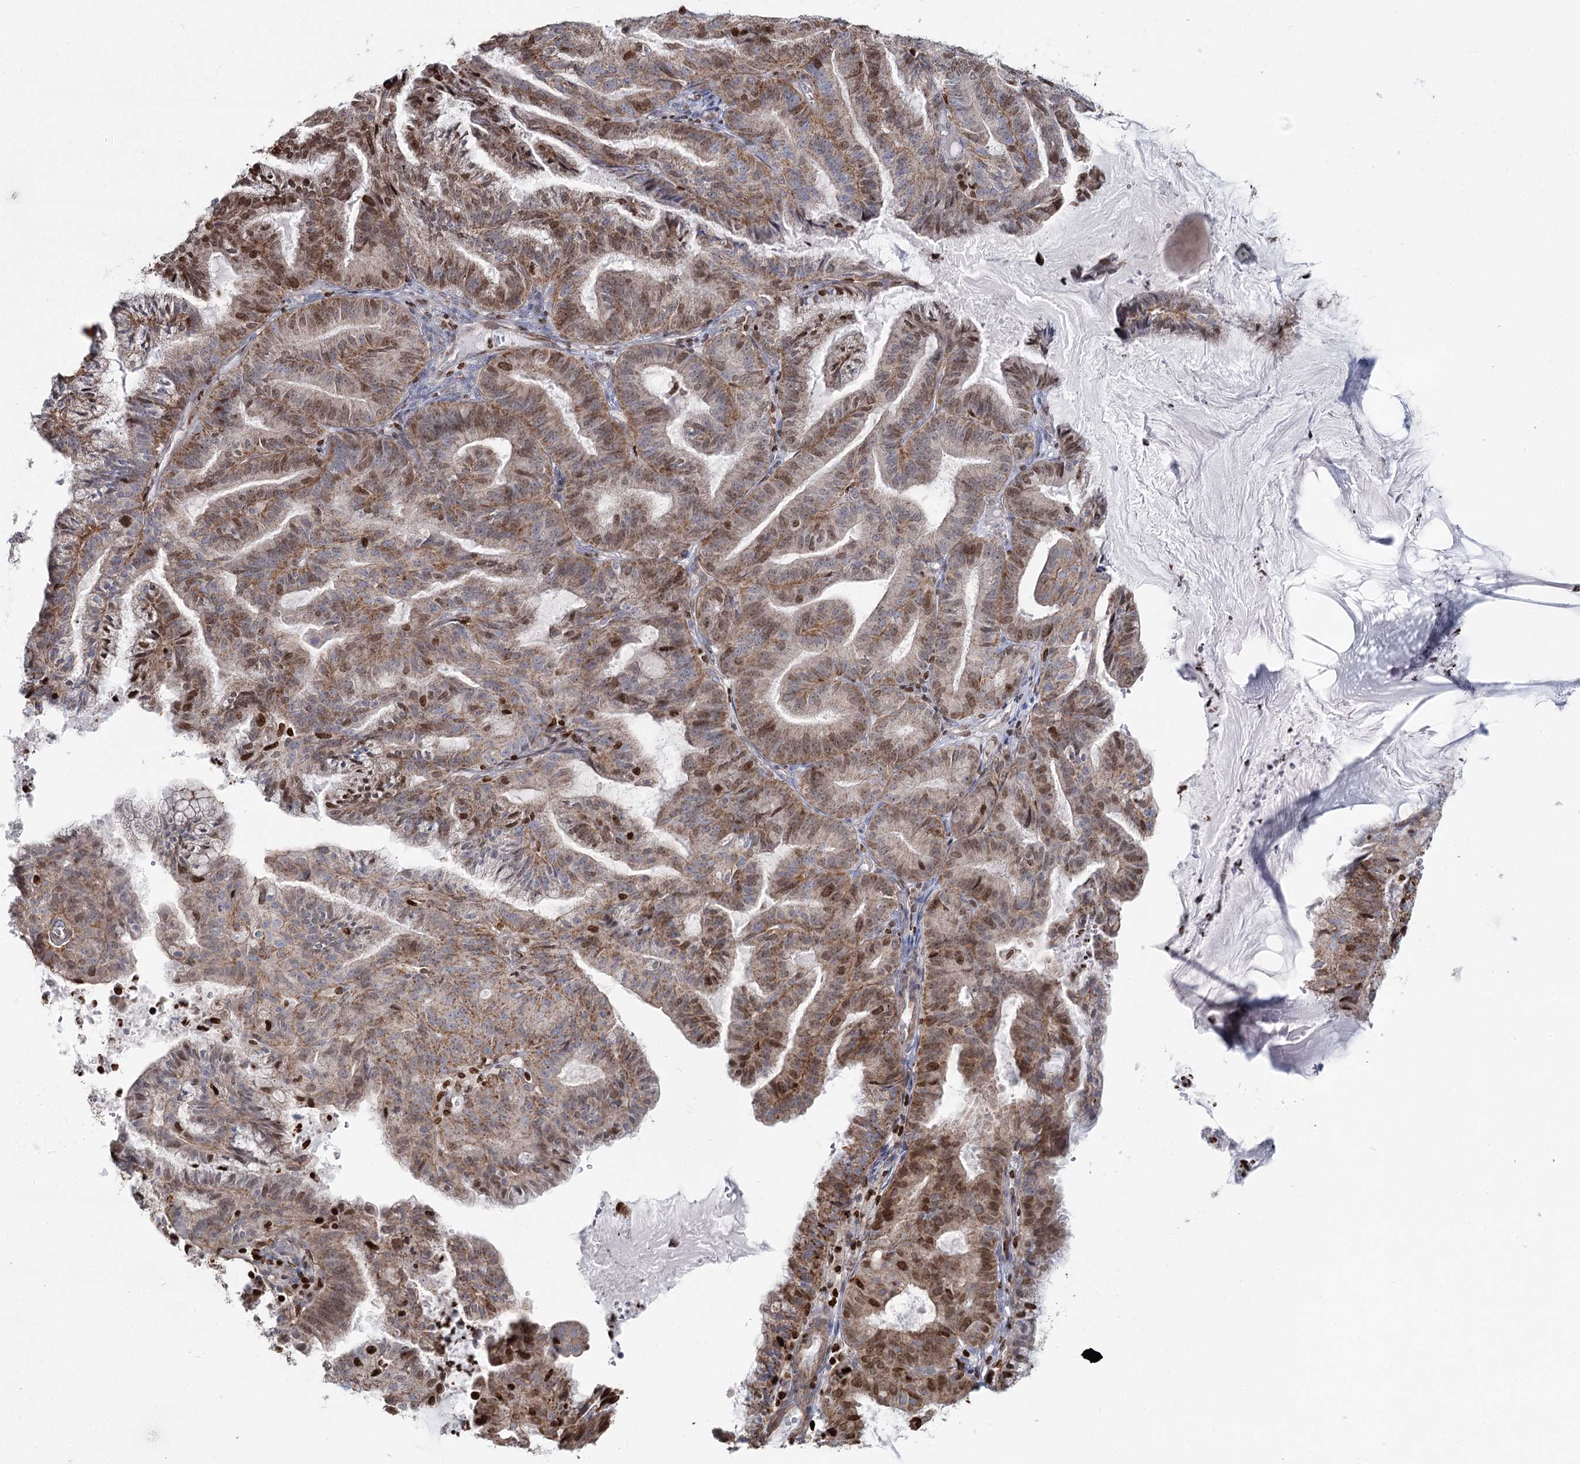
{"staining": {"intensity": "moderate", "quantity": ">75%", "location": "cytoplasmic/membranous,nuclear"}, "tissue": "endometrial cancer", "cell_type": "Tumor cells", "image_type": "cancer", "snomed": [{"axis": "morphology", "description": "Adenocarcinoma, NOS"}, {"axis": "topography", "description": "Endometrium"}], "caption": "Endometrial cancer (adenocarcinoma) stained with a protein marker exhibits moderate staining in tumor cells.", "gene": "PDHX", "patient": {"sex": "female", "age": 86}}